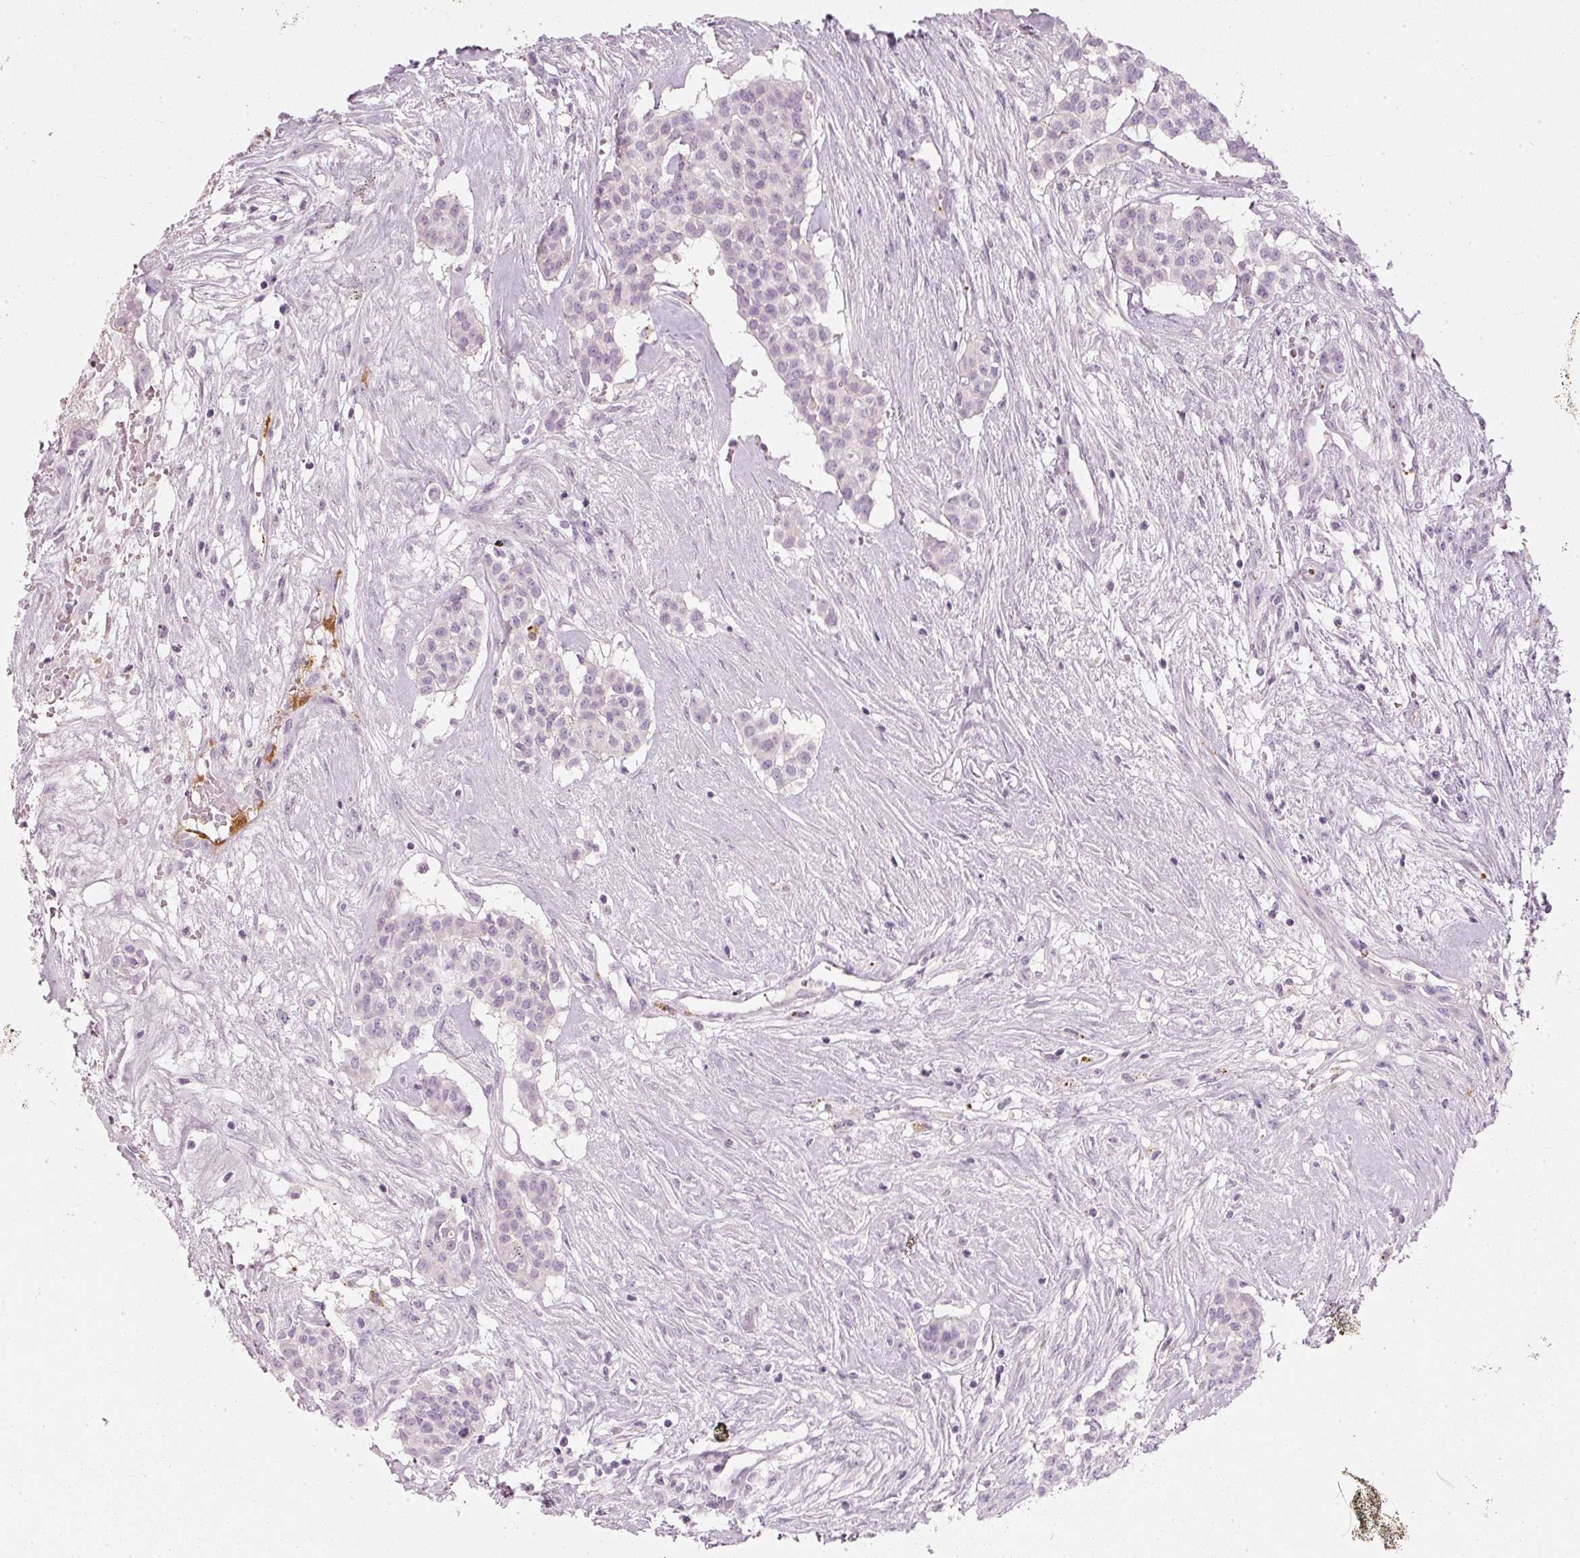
{"staining": {"intensity": "negative", "quantity": "none", "location": "none"}, "tissue": "head and neck cancer", "cell_type": "Tumor cells", "image_type": "cancer", "snomed": [{"axis": "morphology", "description": "Adenocarcinoma, NOS"}, {"axis": "topography", "description": "Head-Neck"}], "caption": "Tumor cells show no significant expression in adenocarcinoma (head and neck). (Immunohistochemistry, brightfield microscopy, high magnification).", "gene": "LECT2", "patient": {"sex": "male", "age": 81}}